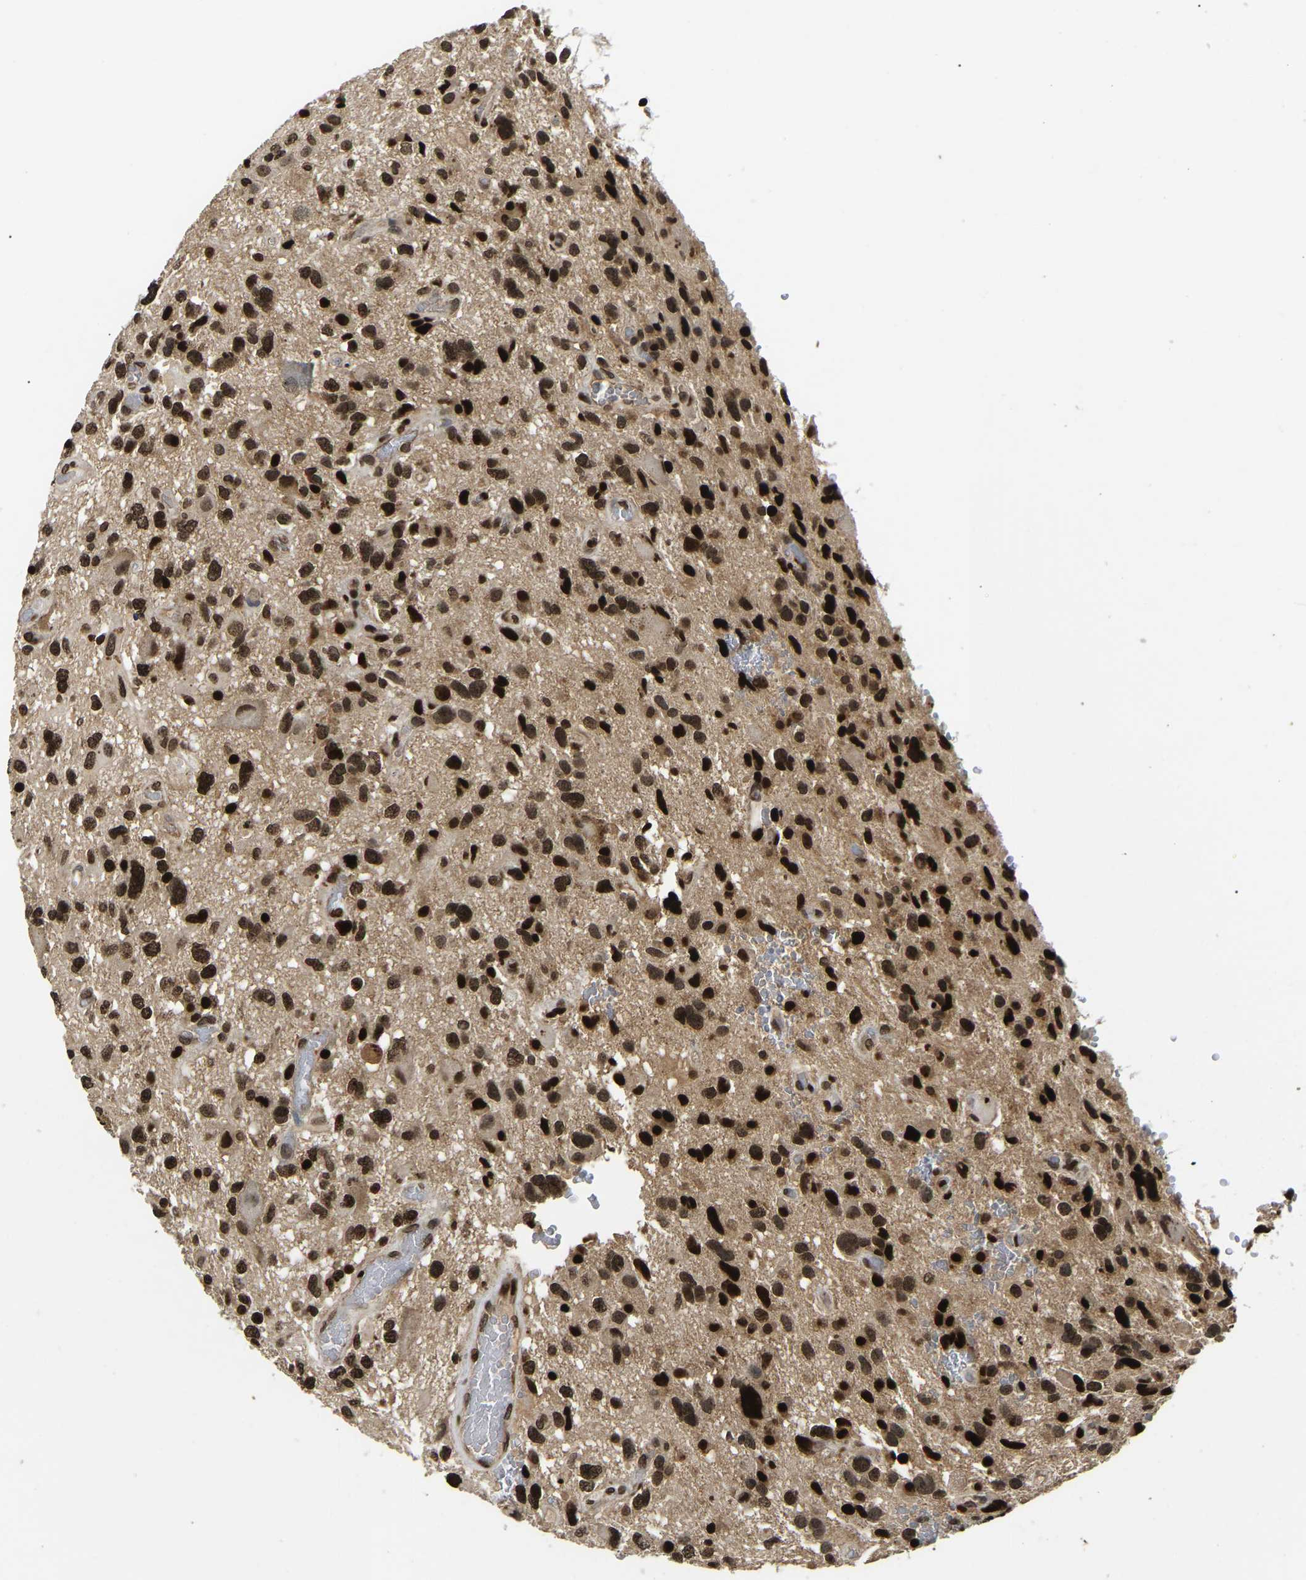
{"staining": {"intensity": "strong", "quantity": ">75%", "location": "nuclear"}, "tissue": "glioma", "cell_type": "Tumor cells", "image_type": "cancer", "snomed": [{"axis": "morphology", "description": "Glioma, malignant, High grade"}, {"axis": "topography", "description": "Brain"}], "caption": "Brown immunohistochemical staining in human glioma displays strong nuclear expression in approximately >75% of tumor cells.", "gene": "LRRC61", "patient": {"sex": "male", "age": 33}}